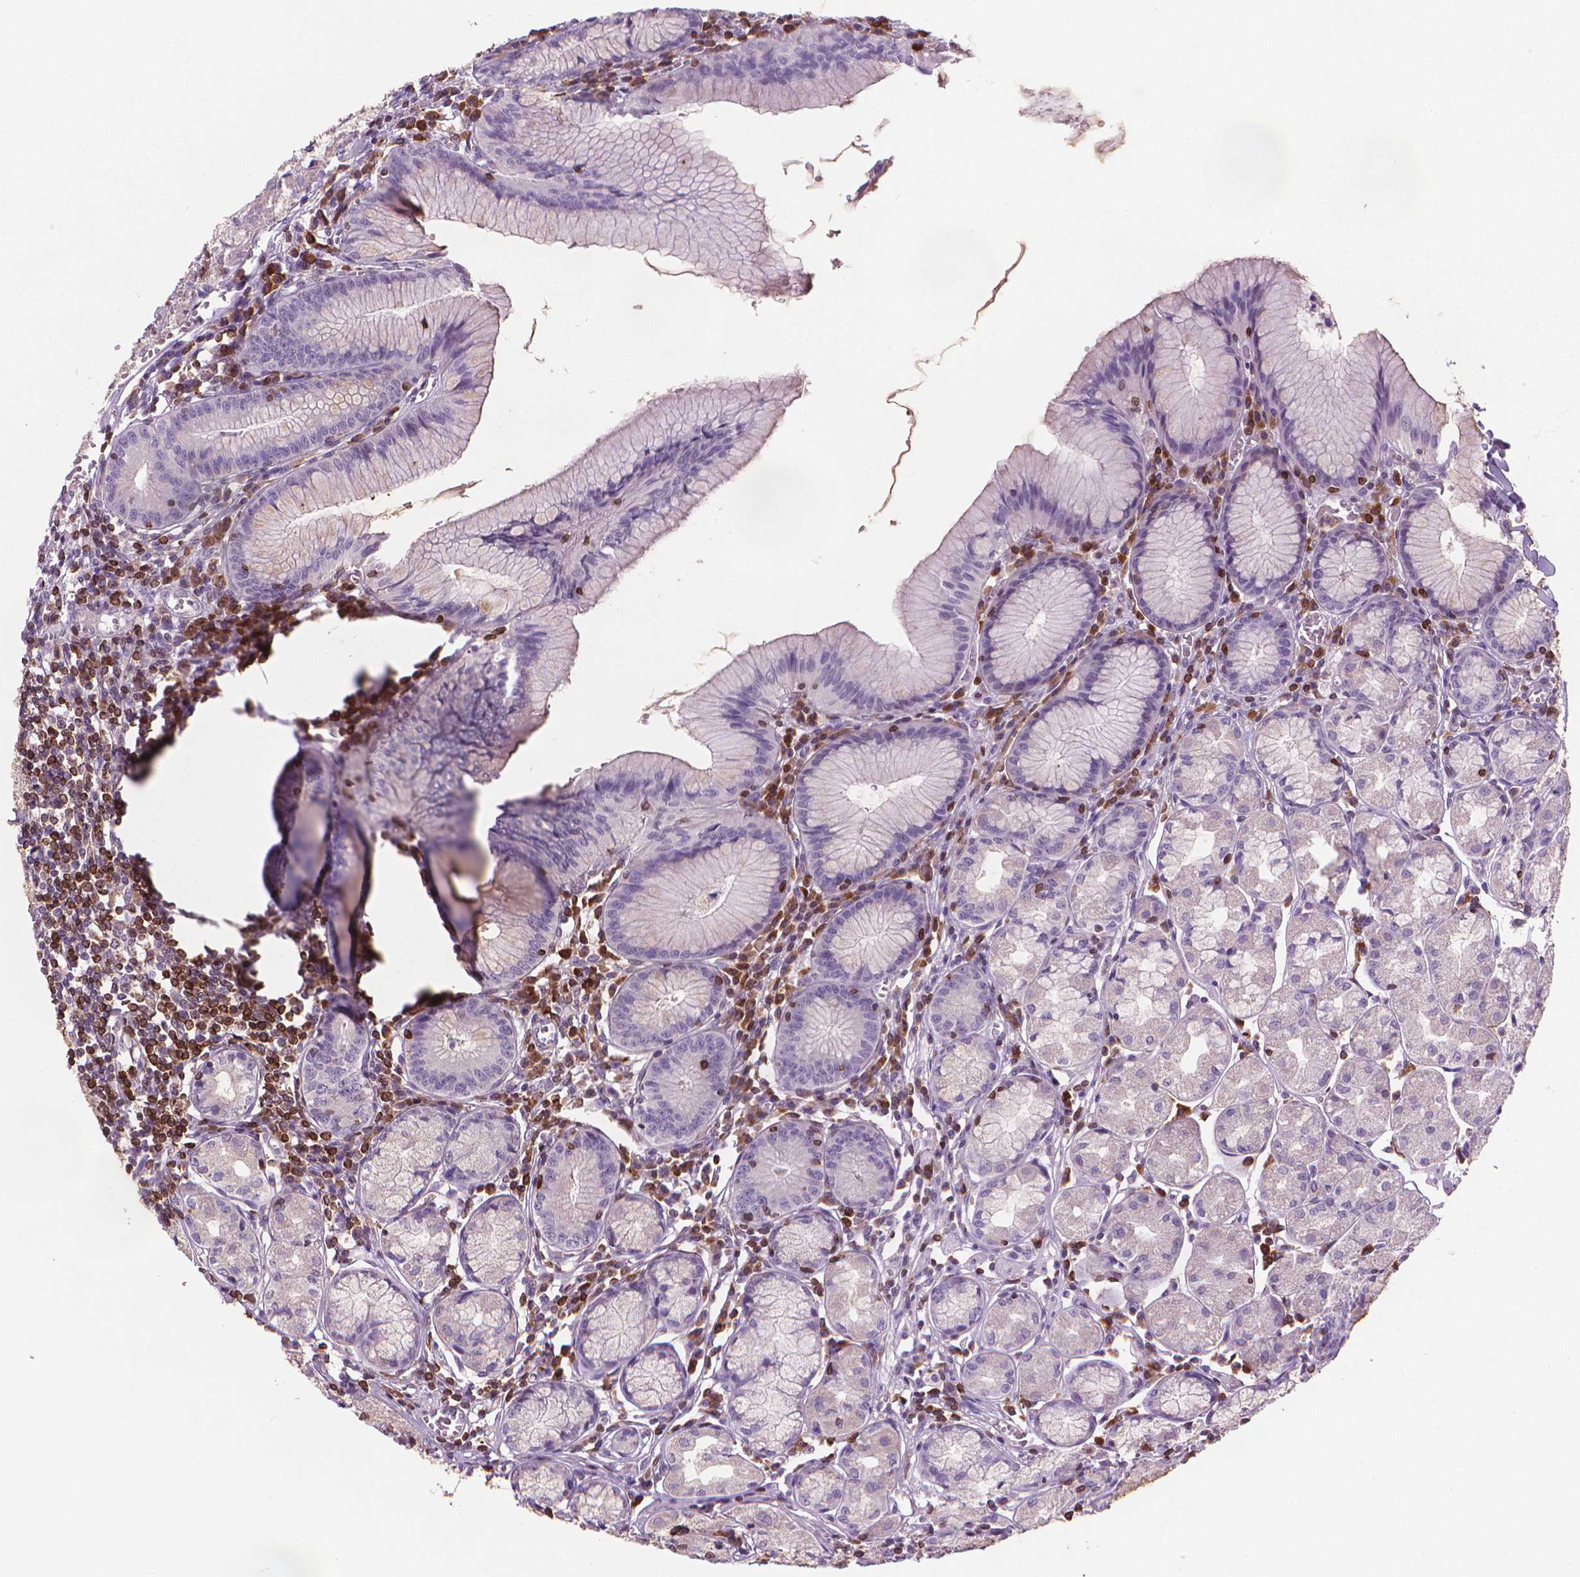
{"staining": {"intensity": "negative", "quantity": "none", "location": "none"}, "tissue": "stomach", "cell_type": "Glandular cells", "image_type": "normal", "snomed": [{"axis": "morphology", "description": "Normal tissue, NOS"}, {"axis": "topography", "description": "Stomach"}], "caption": "A photomicrograph of stomach stained for a protein displays no brown staining in glandular cells. Nuclei are stained in blue.", "gene": "BCL2", "patient": {"sex": "male", "age": 55}}